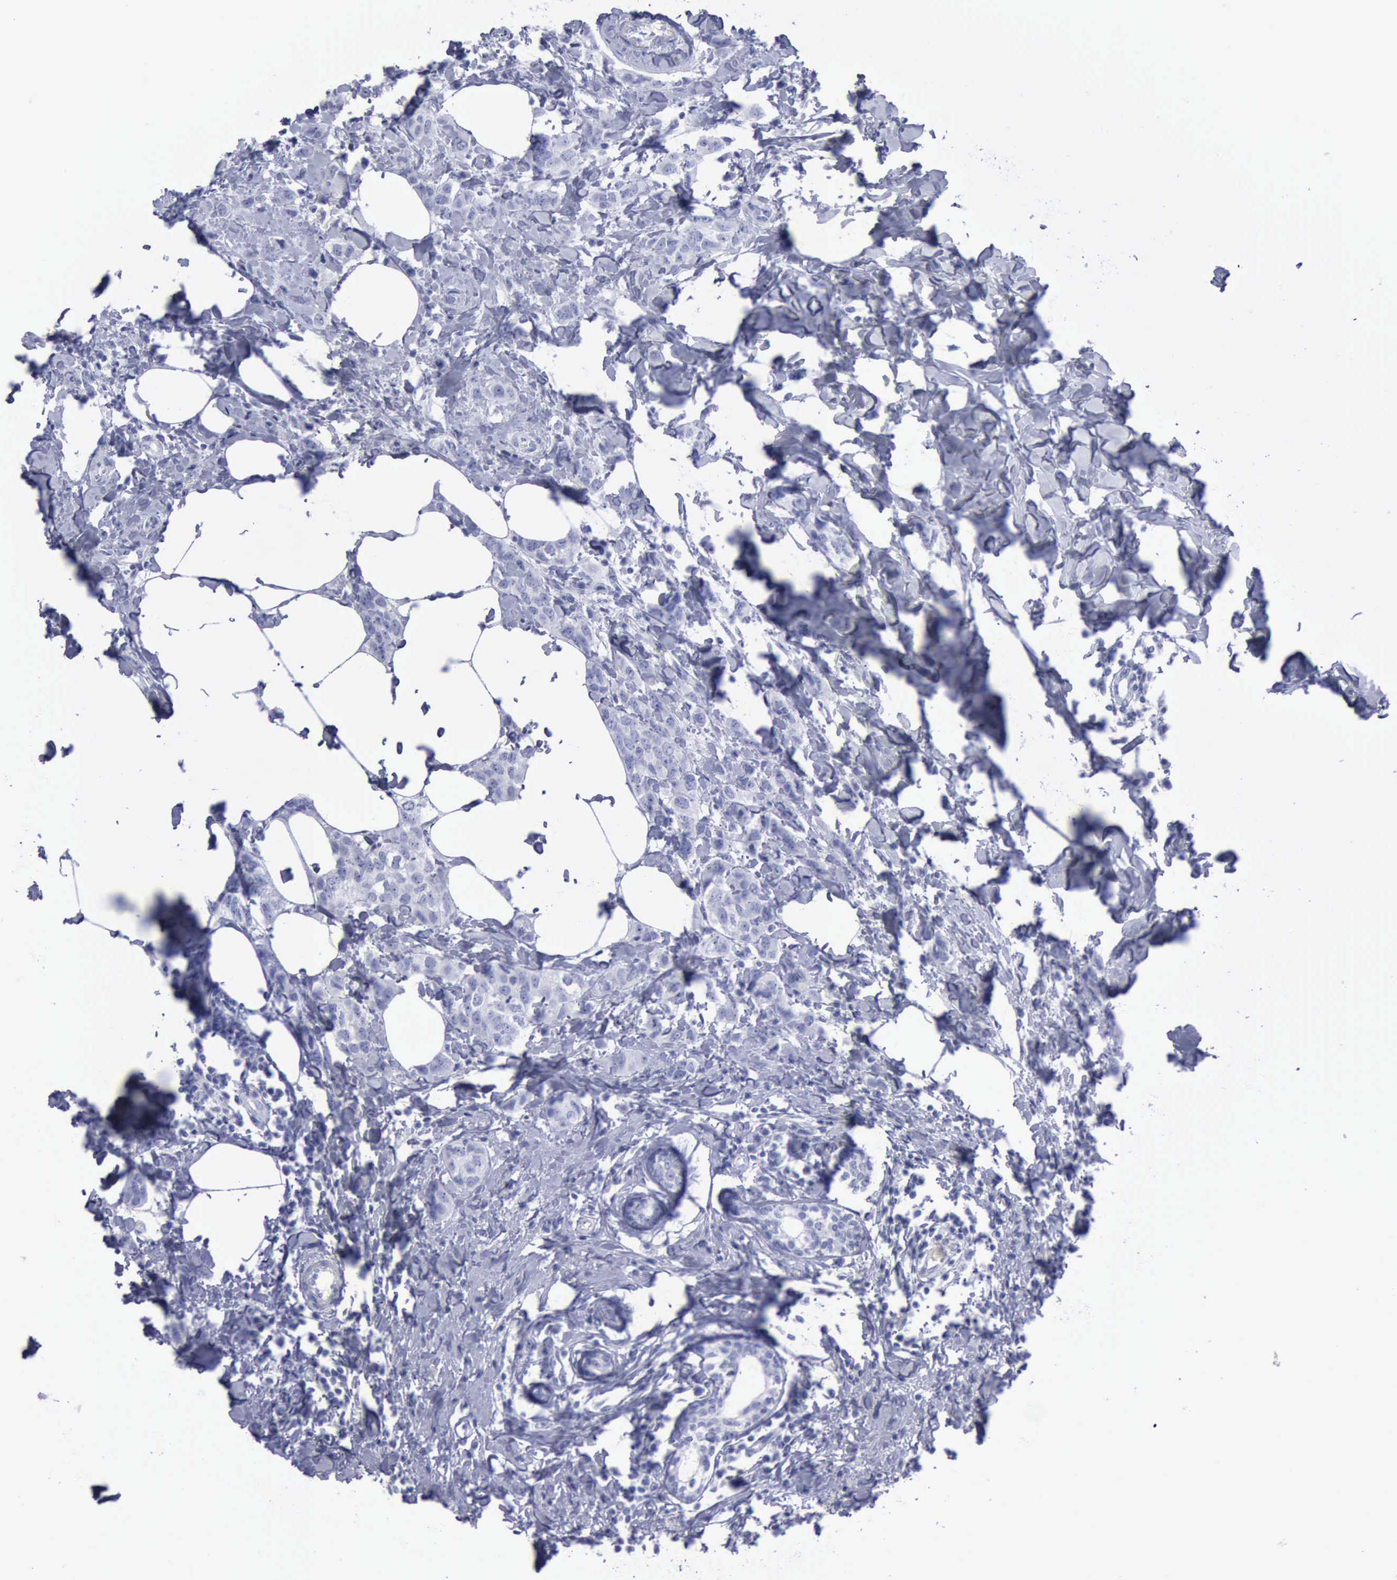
{"staining": {"intensity": "negative", "quantity": "none", "location": "none"}, "tissue": "breast cancer", "cell_type": "Tumor cells", "image_type": "cancer", "snomed": [{"axis": "morphology", "description": "Normal tissue, NOS"}, {"axis": "morphology", "description": "Duct carcinoma"}, {"axis": "topography", "description": "Breast"}], "caption": "Immunohistochemical staining of human breast cancer exhibits no significant staining in tumor cells.", "gene": "KRT13", "patient": {"sex": "female", "age": 50}}